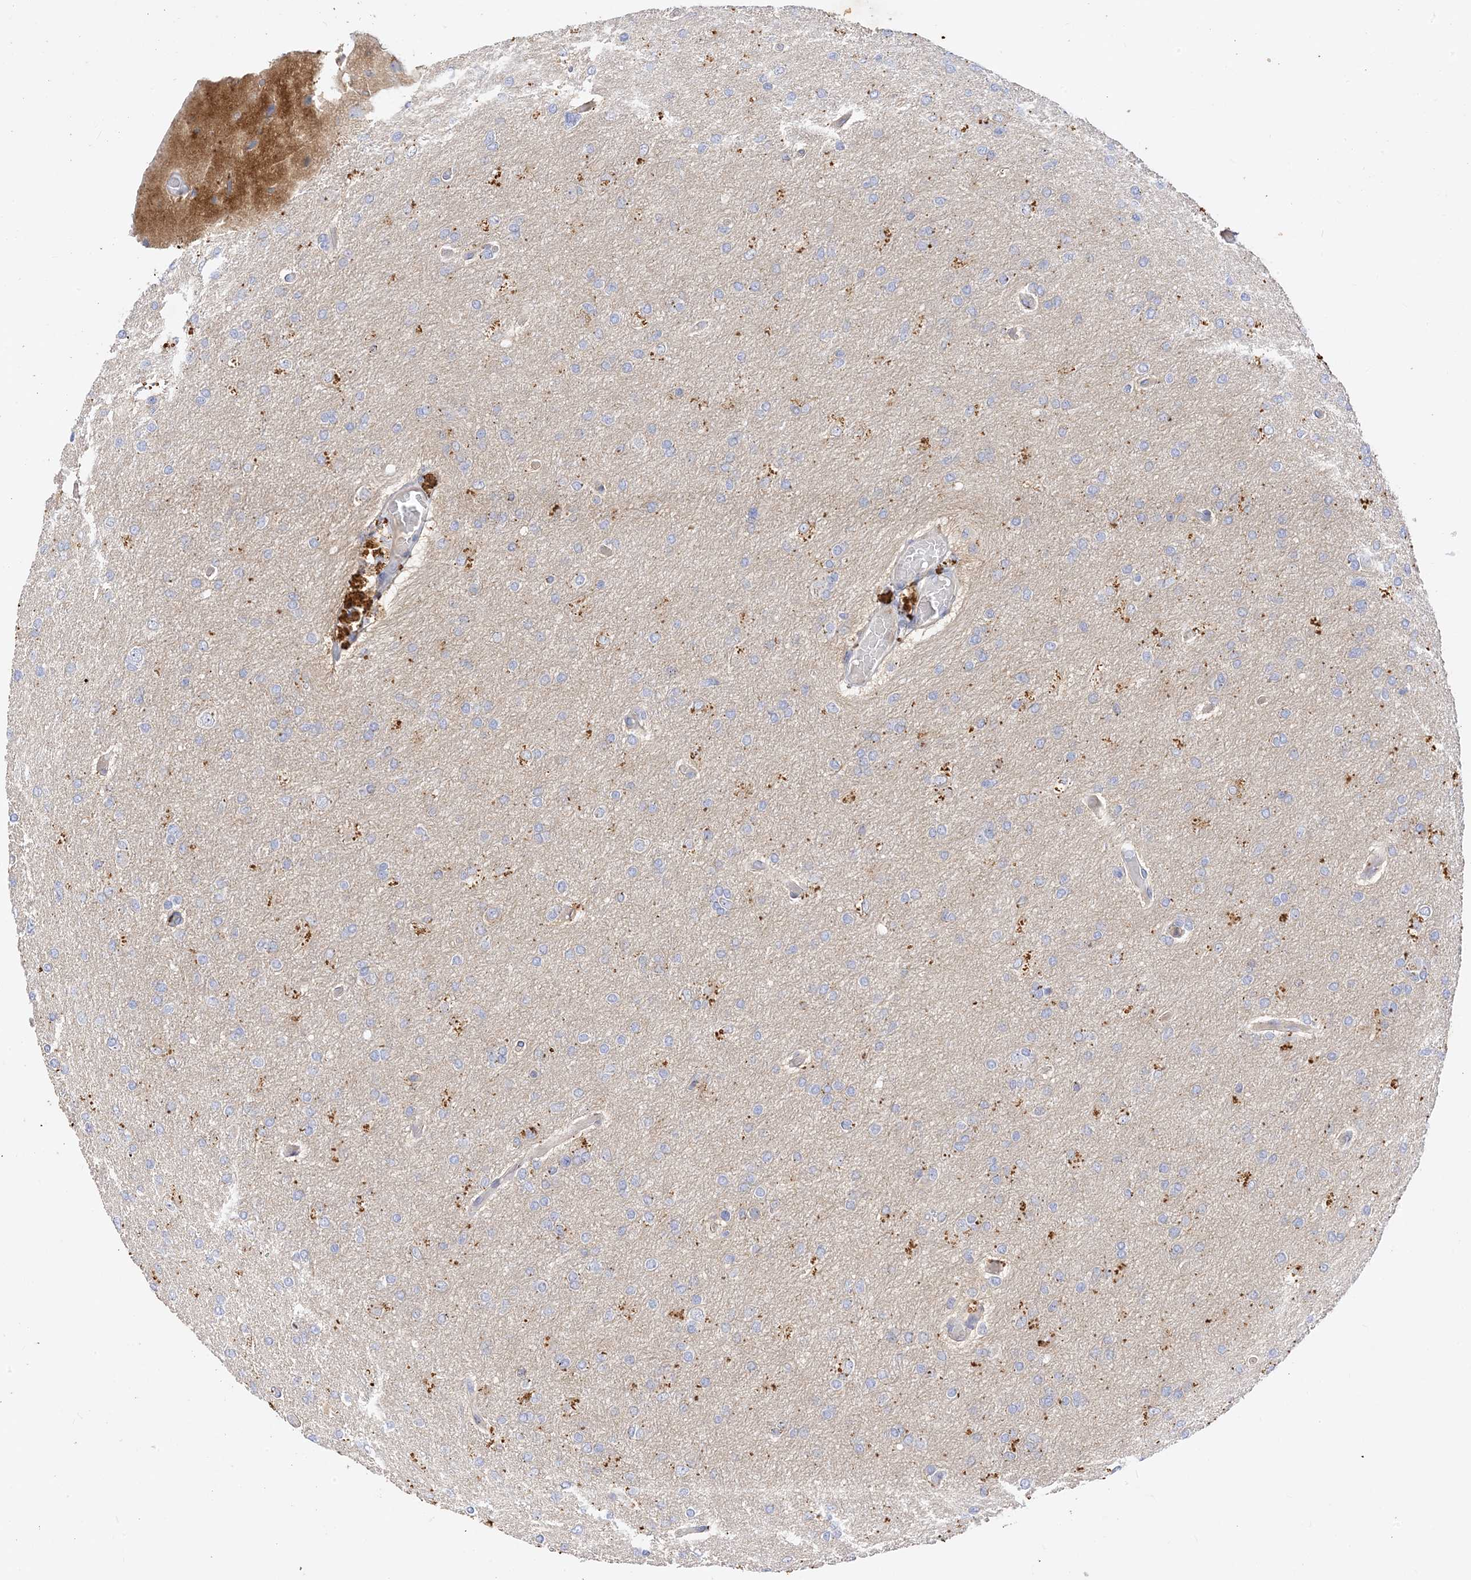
{"staining": {"intensity": "negative", "quantity": "none", "location": "none"}, "tissue": "glioma", "cell_type": "Tumor cells", "image_type": "cancer", "snomed": [{"axis": "morphology", "description": "Glioma, malignant, High grade"}, {"axis": "topography", "description": "Cerebral cortex"}], "caption": "High magnification brightfield microscopy of glioma stained with DAB (brown) and counterstained with hematoxylin (blue): tumor cells show no significant staining.", "gene": "ARV1", "patient": {"sex": "female", "age": 36}}